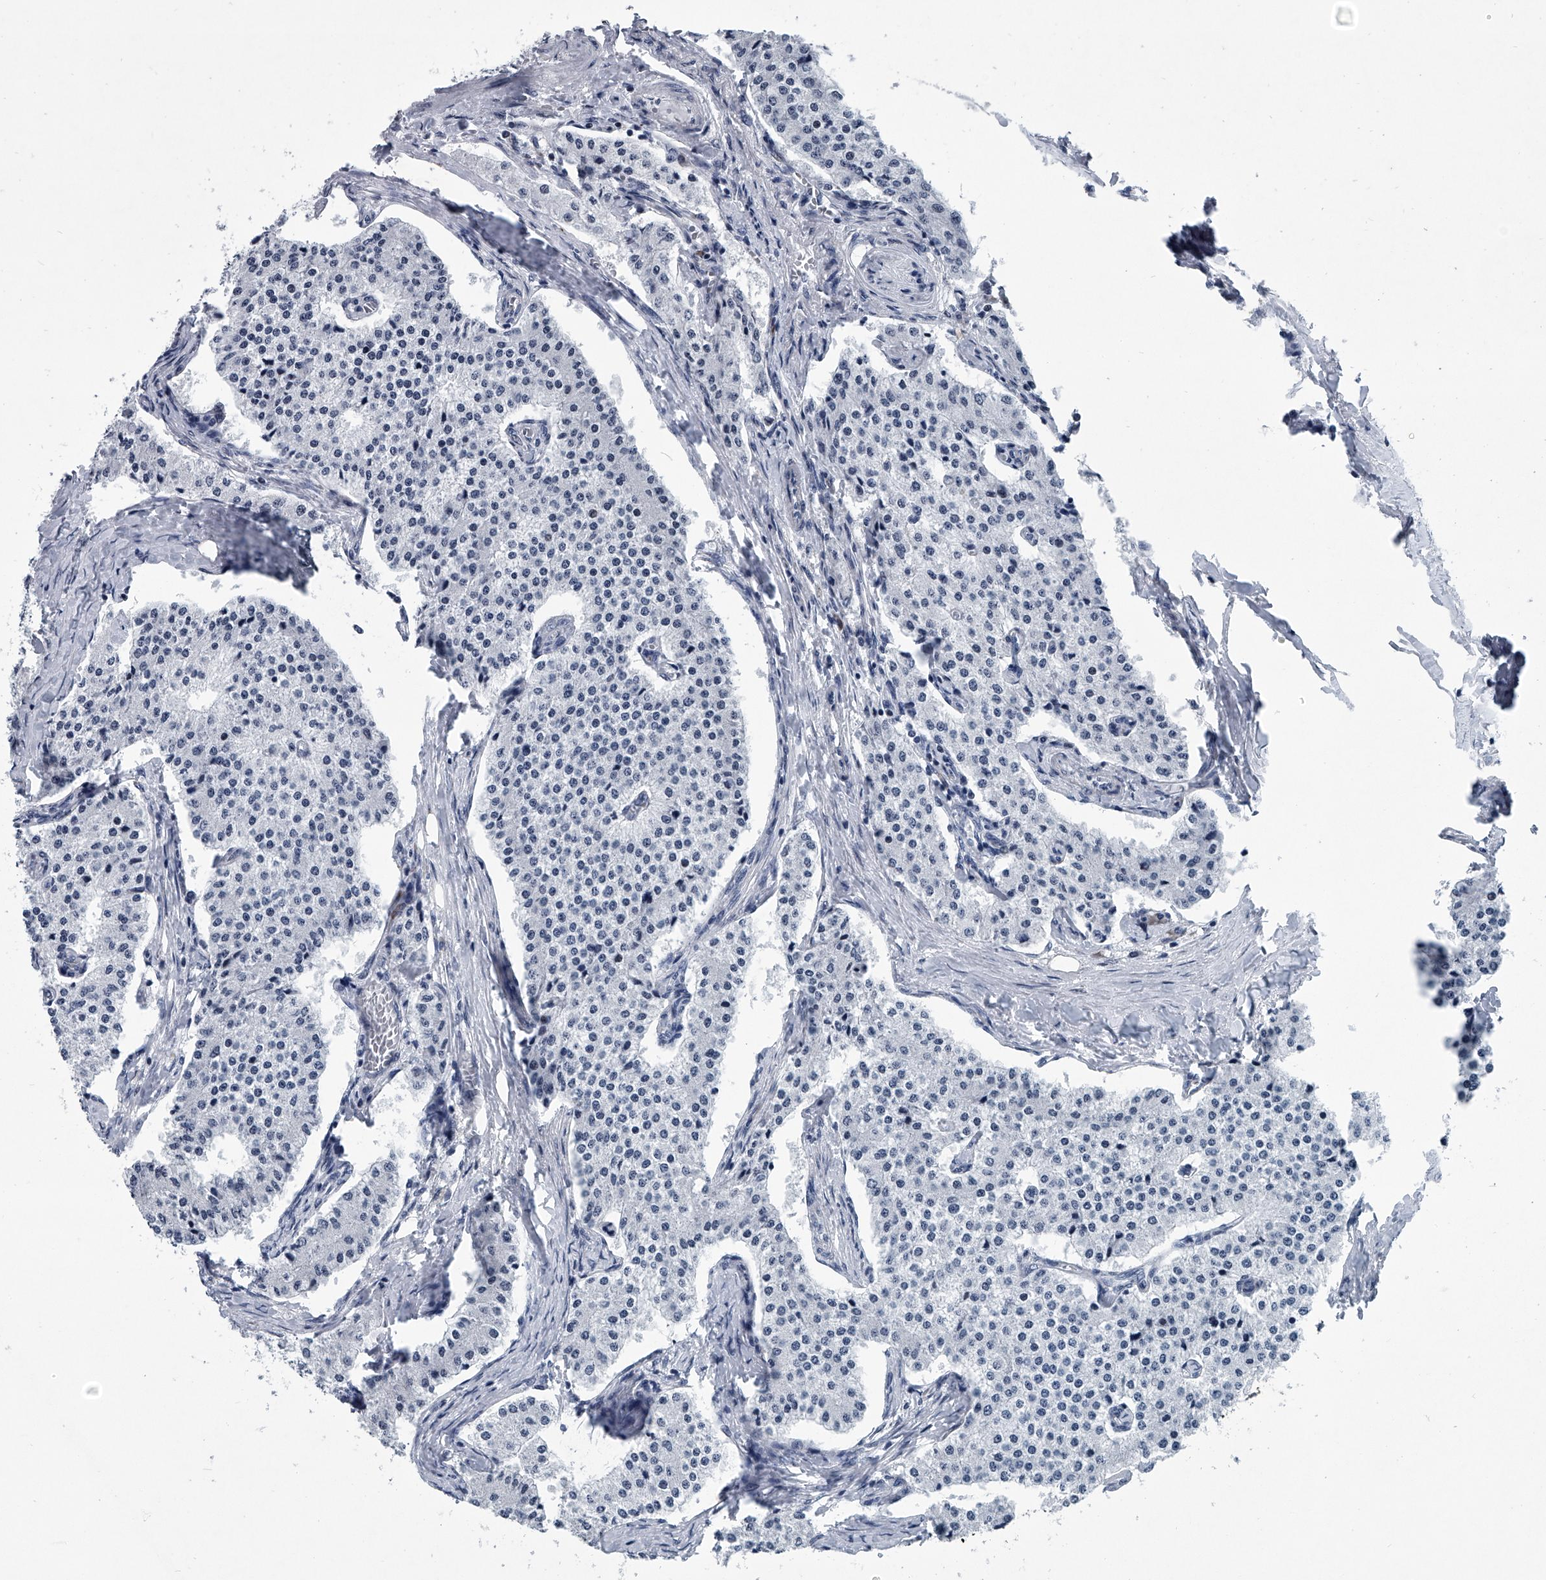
{"staining": {"intensity": "negative", "quantity": "none", "location": "none"}, "tissue": "carcinoid", "cell_type": "Tumor cells", "image_type": "cancer", "snomed": [{"axis": "morphology", "description": "Carcinoid, malignant, NOS"}, {"axis": "topography", "description": "Colon"}], "caption": "Carcinoid stained for a protein using immunohistochemistry (IHC) displays no expression tumor cells.", "gene": "PPP2R5D", "patient": {"sex": "female", "age": 52}}